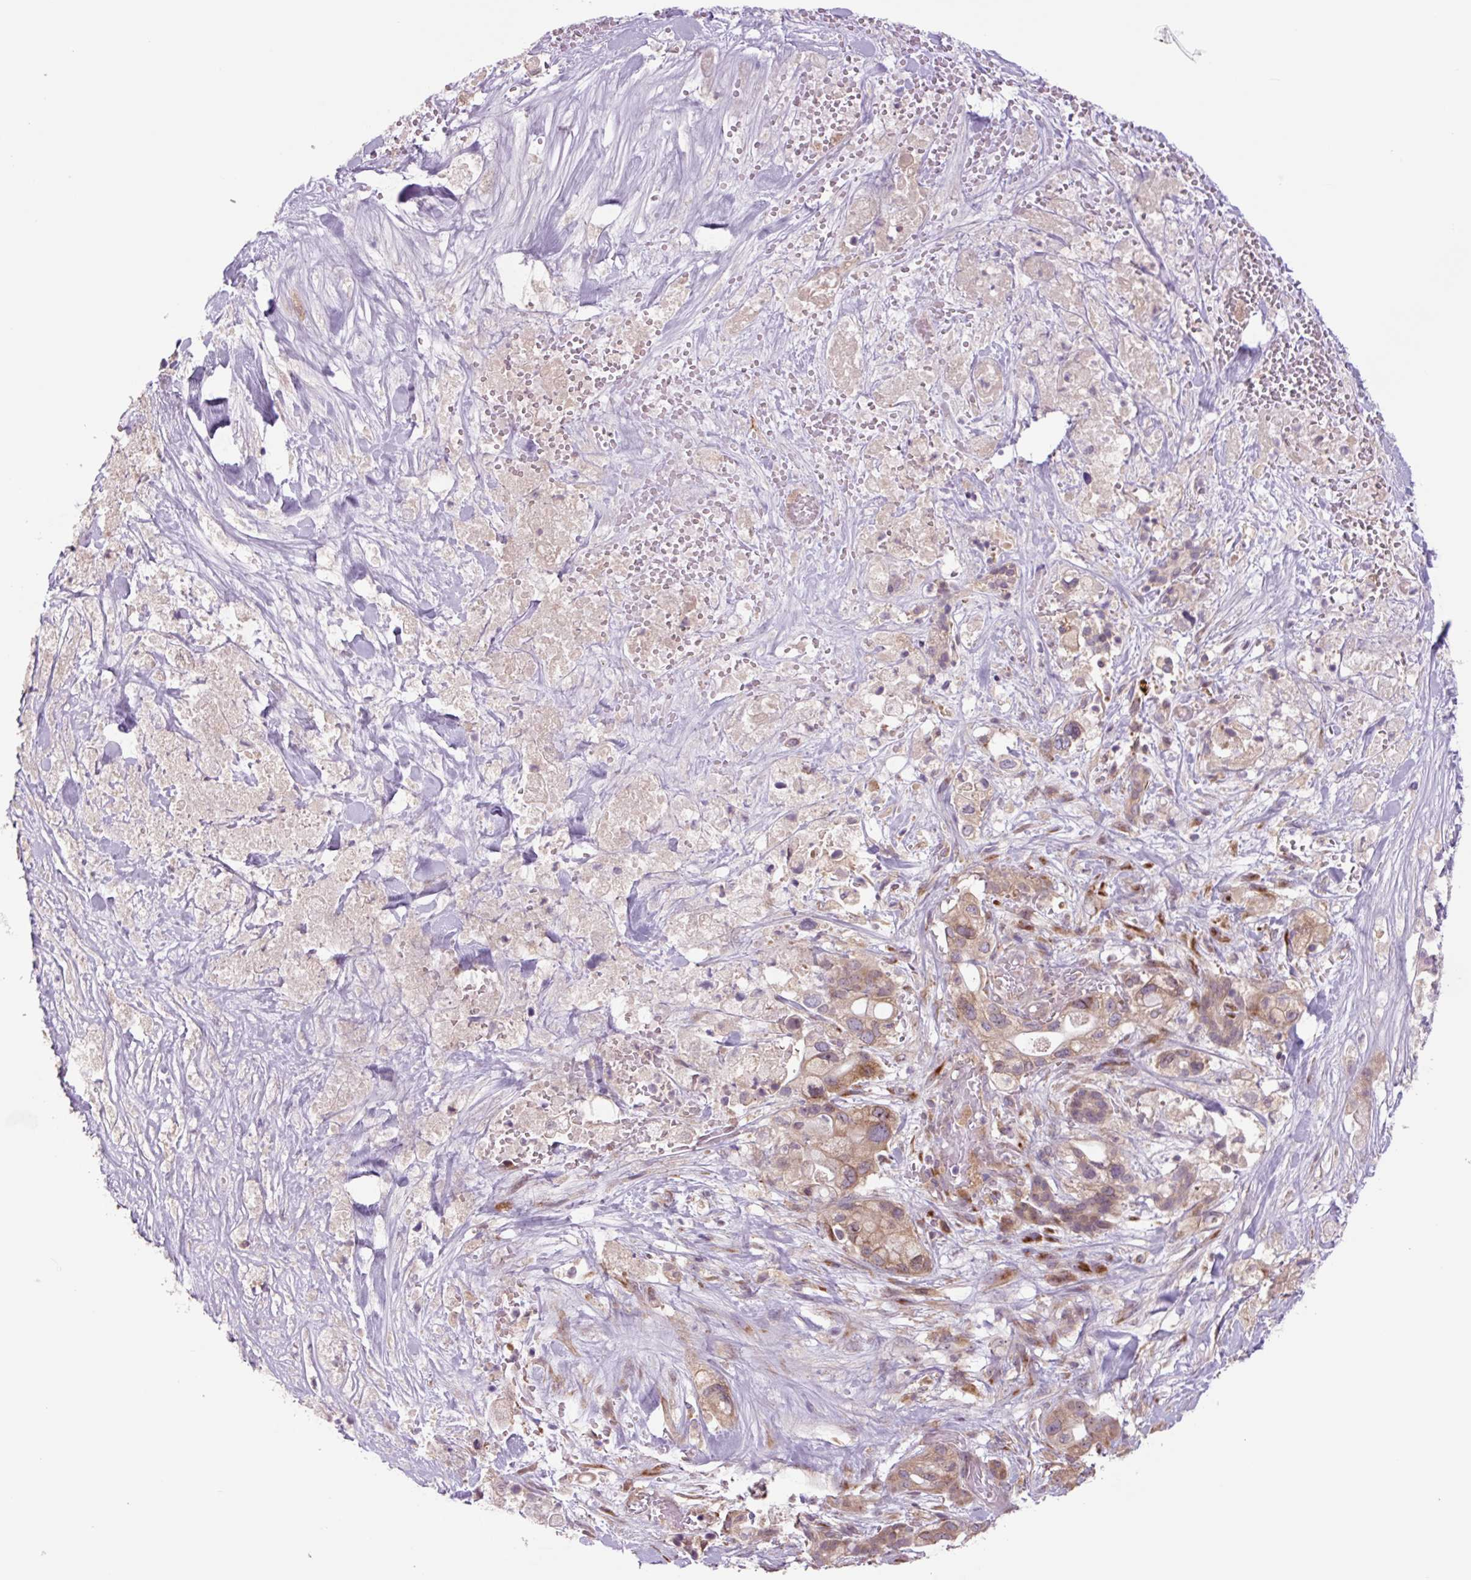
{"staining": {"intensity": "moderate", "quantity": ">75%", "location": "cytoplasmic/membranous"}, "tissue": "pancreatic cancer", "cell_type": "Tumor cells", "image_type": "cancer", "snomed": [{"axis": "morphology", "description": "Adenocarcinoma, NOS"}, {"axis": "topography", "description": "Pancreas"}], "caption": "This micrograph exhibits pancreatic adenocarcinoma stained with immunohistochemistry to label a protein in brown. The cytoplasmic/membranous of tumor cells show moderate positivity for the protein. Nuclei are counter-stained blue.", "gene": "PLA2G4A", "patient": {"sex": "male", "age": 44}}